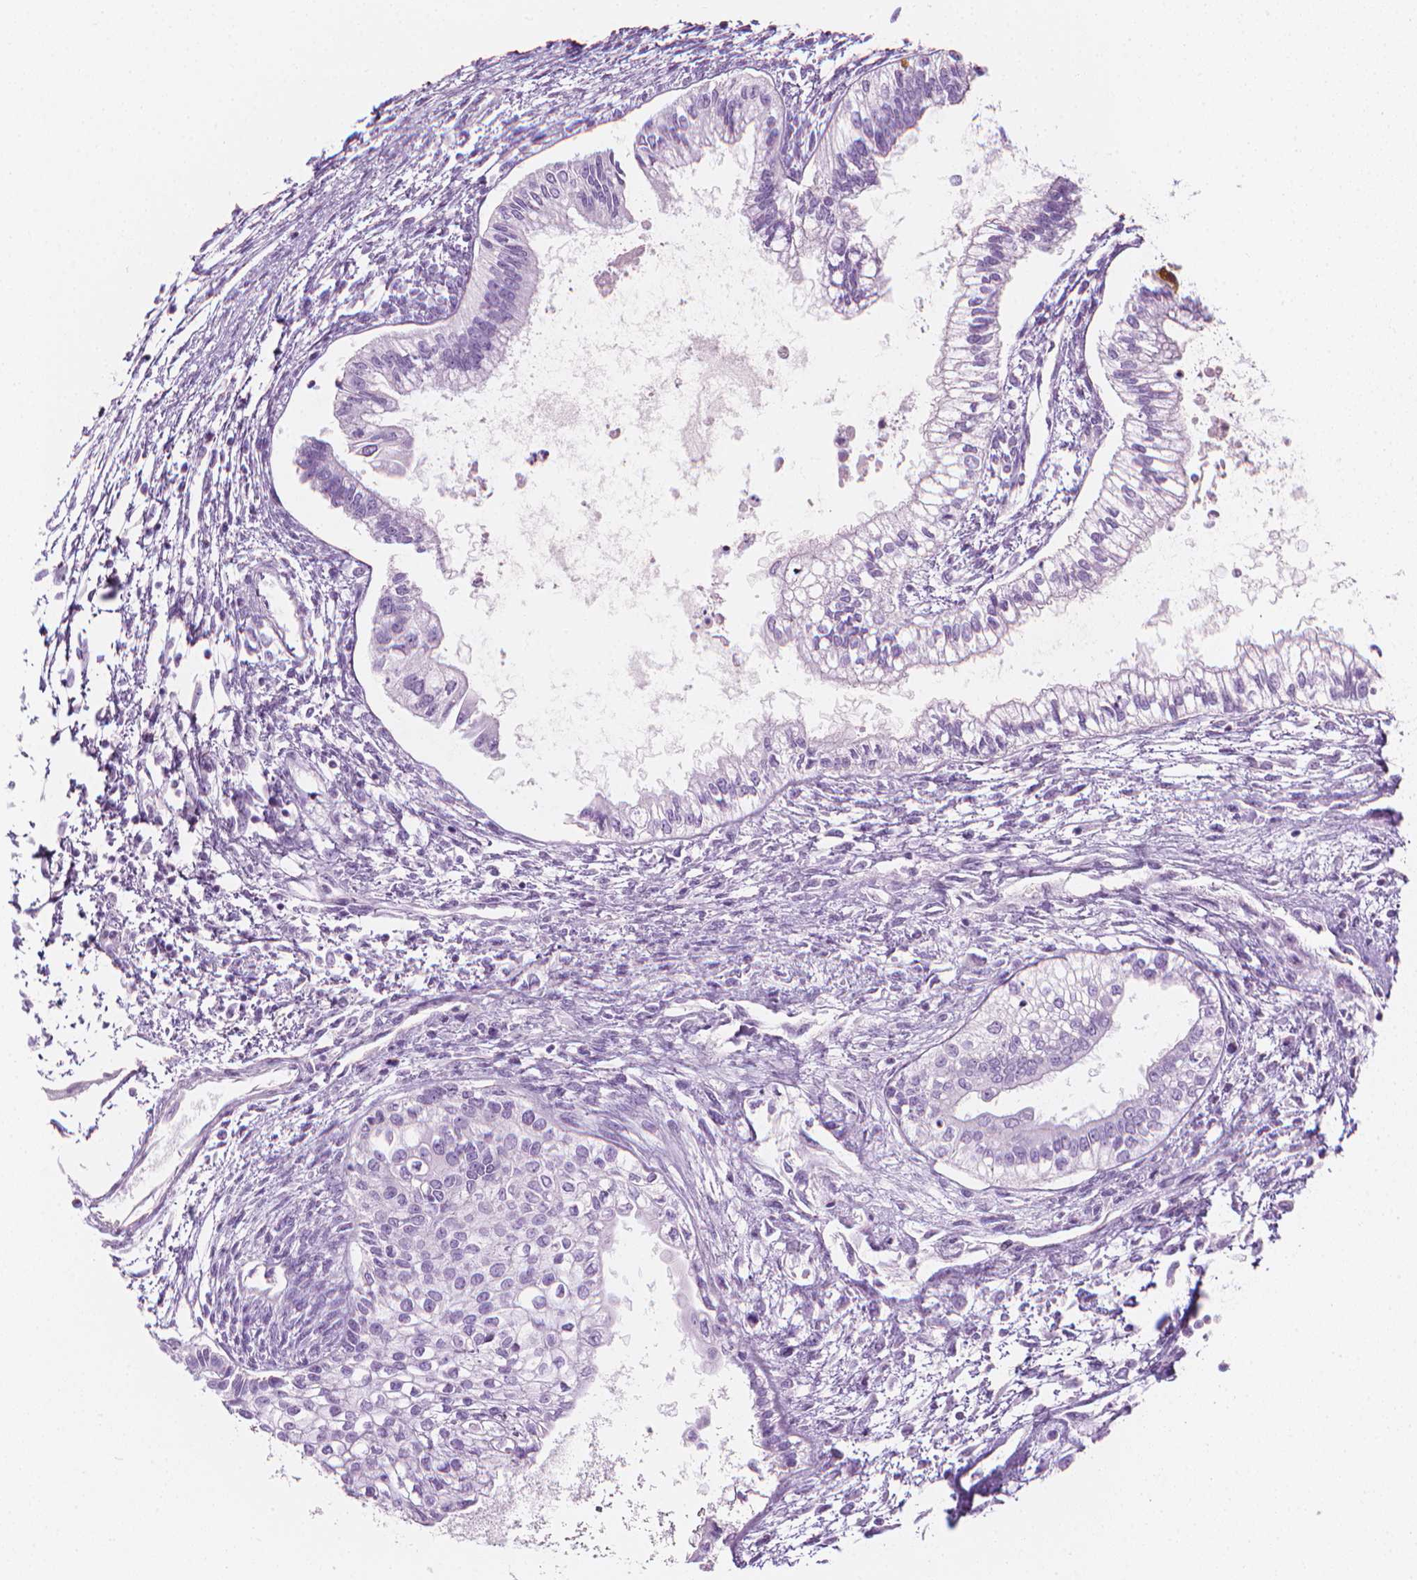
{"staining": {"intensity": "negative", "quantity": "none", "location": "none"}, "tissue": "testis cancer", "cell_type": "Tumor cells", "image_type": "cancer", "snomed": [{"axis": "morphology", "description": "Carcinoma, Embryonal, NOS"}, {"axis": "topography", "description": "Testis"}], "caption": "High power microscopy image of an immunohistochemistry micrograph of testis embryonal carcinoma, revealing no significant staining in tumor cells.", "gene": "SCG3", "patient": {"sex": "male", "age": 37}}